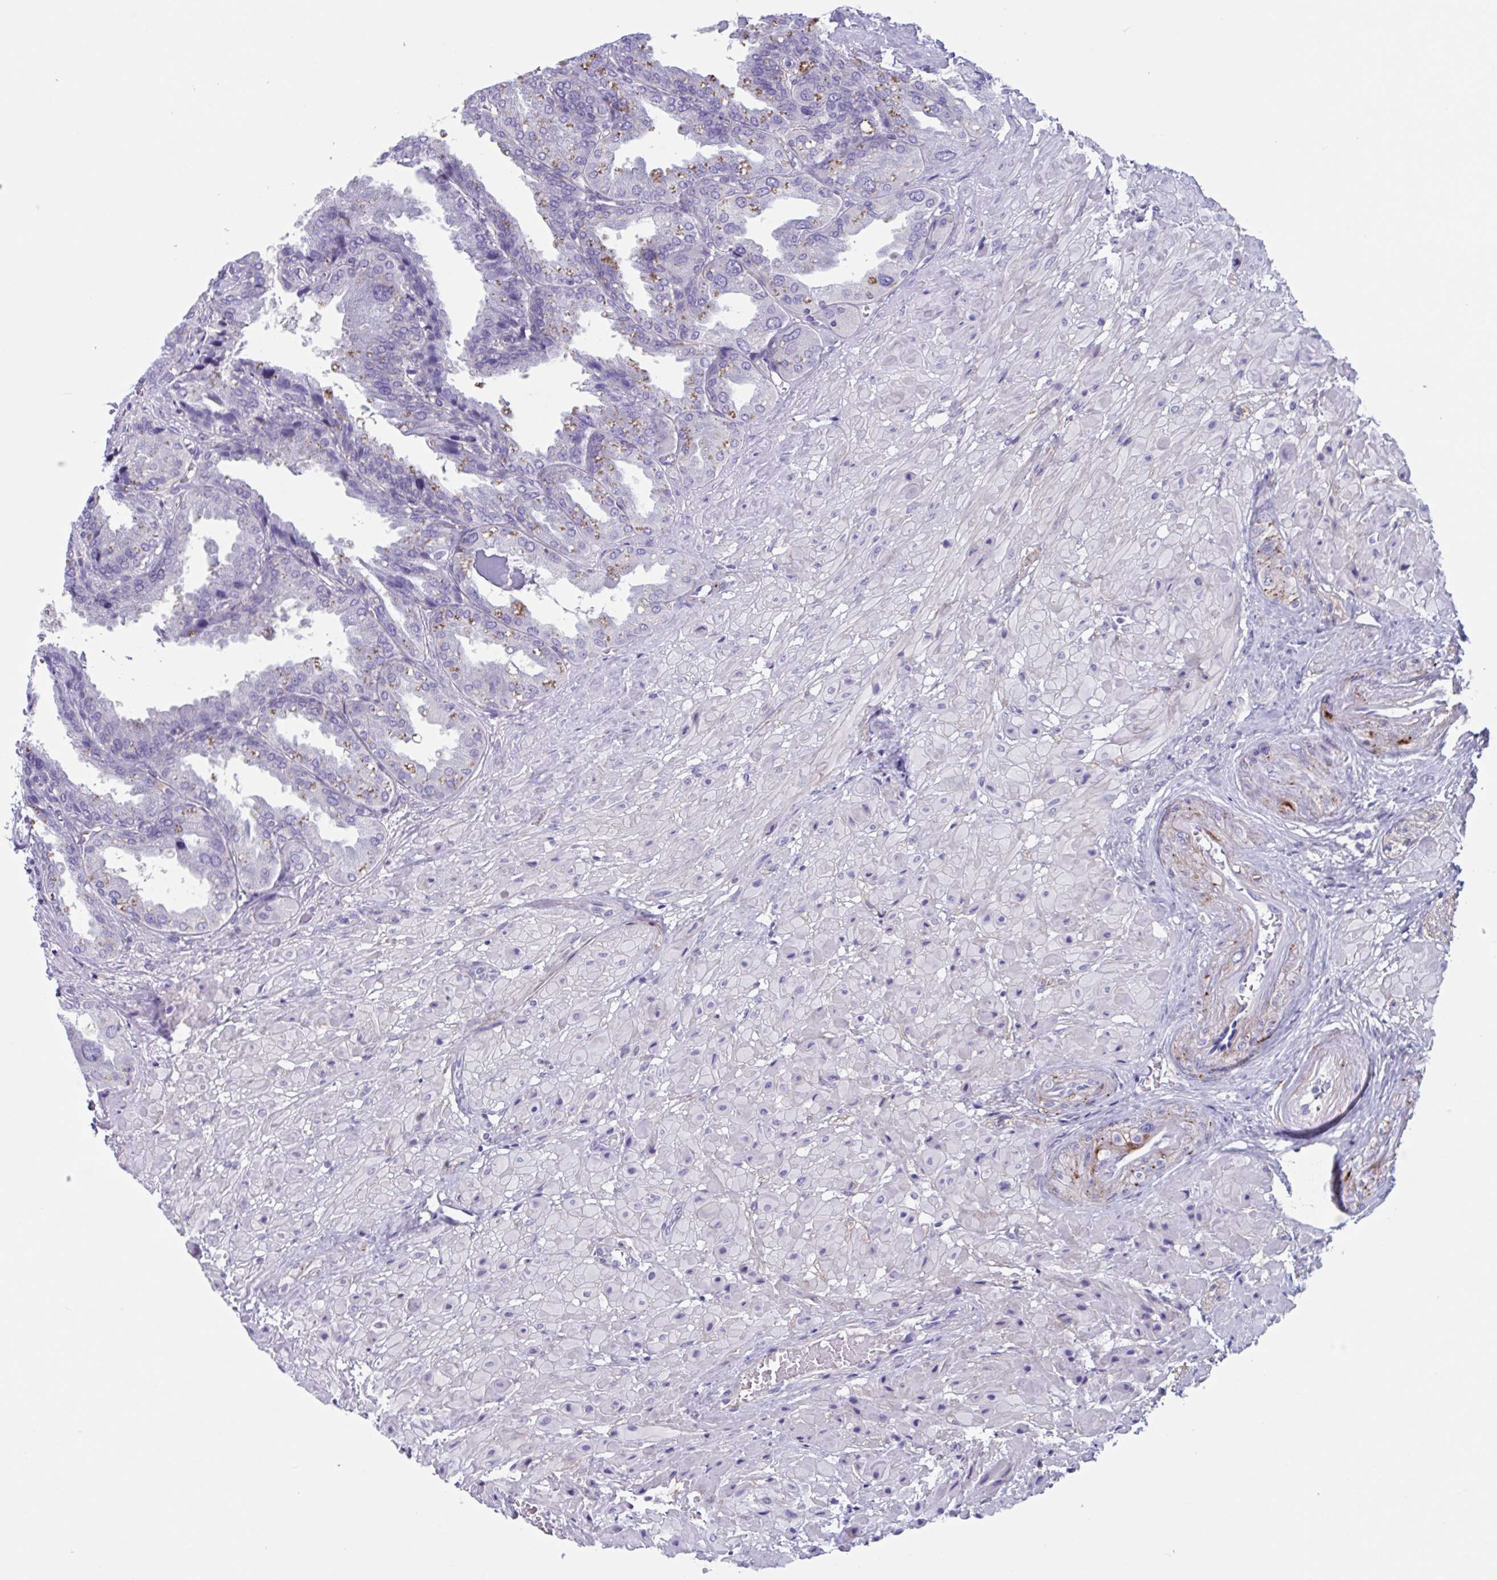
{"staining": {"intensity": "negative", "quantity": "none", "location": "none"}, "tissue": "seminal vesicle", "cell_type": "Glandular cells", "image_type": "normal", "snomed": [{"axis": "morphology", "description": "Normal tissue, NOS"}, {"axis": "topography", "description": "Seminal veicle"}], "caption": "Immunohistochemical staining of normal seminal vesicle shows no significant expression in glandular cells. (Brightfield microscopy of DAB (3,3'-diaminobenzidine) immunohistochemistry (IHC) at high magnification).", "gene": "LPIN3", "patient": {"sex": "male", "age": 55}}